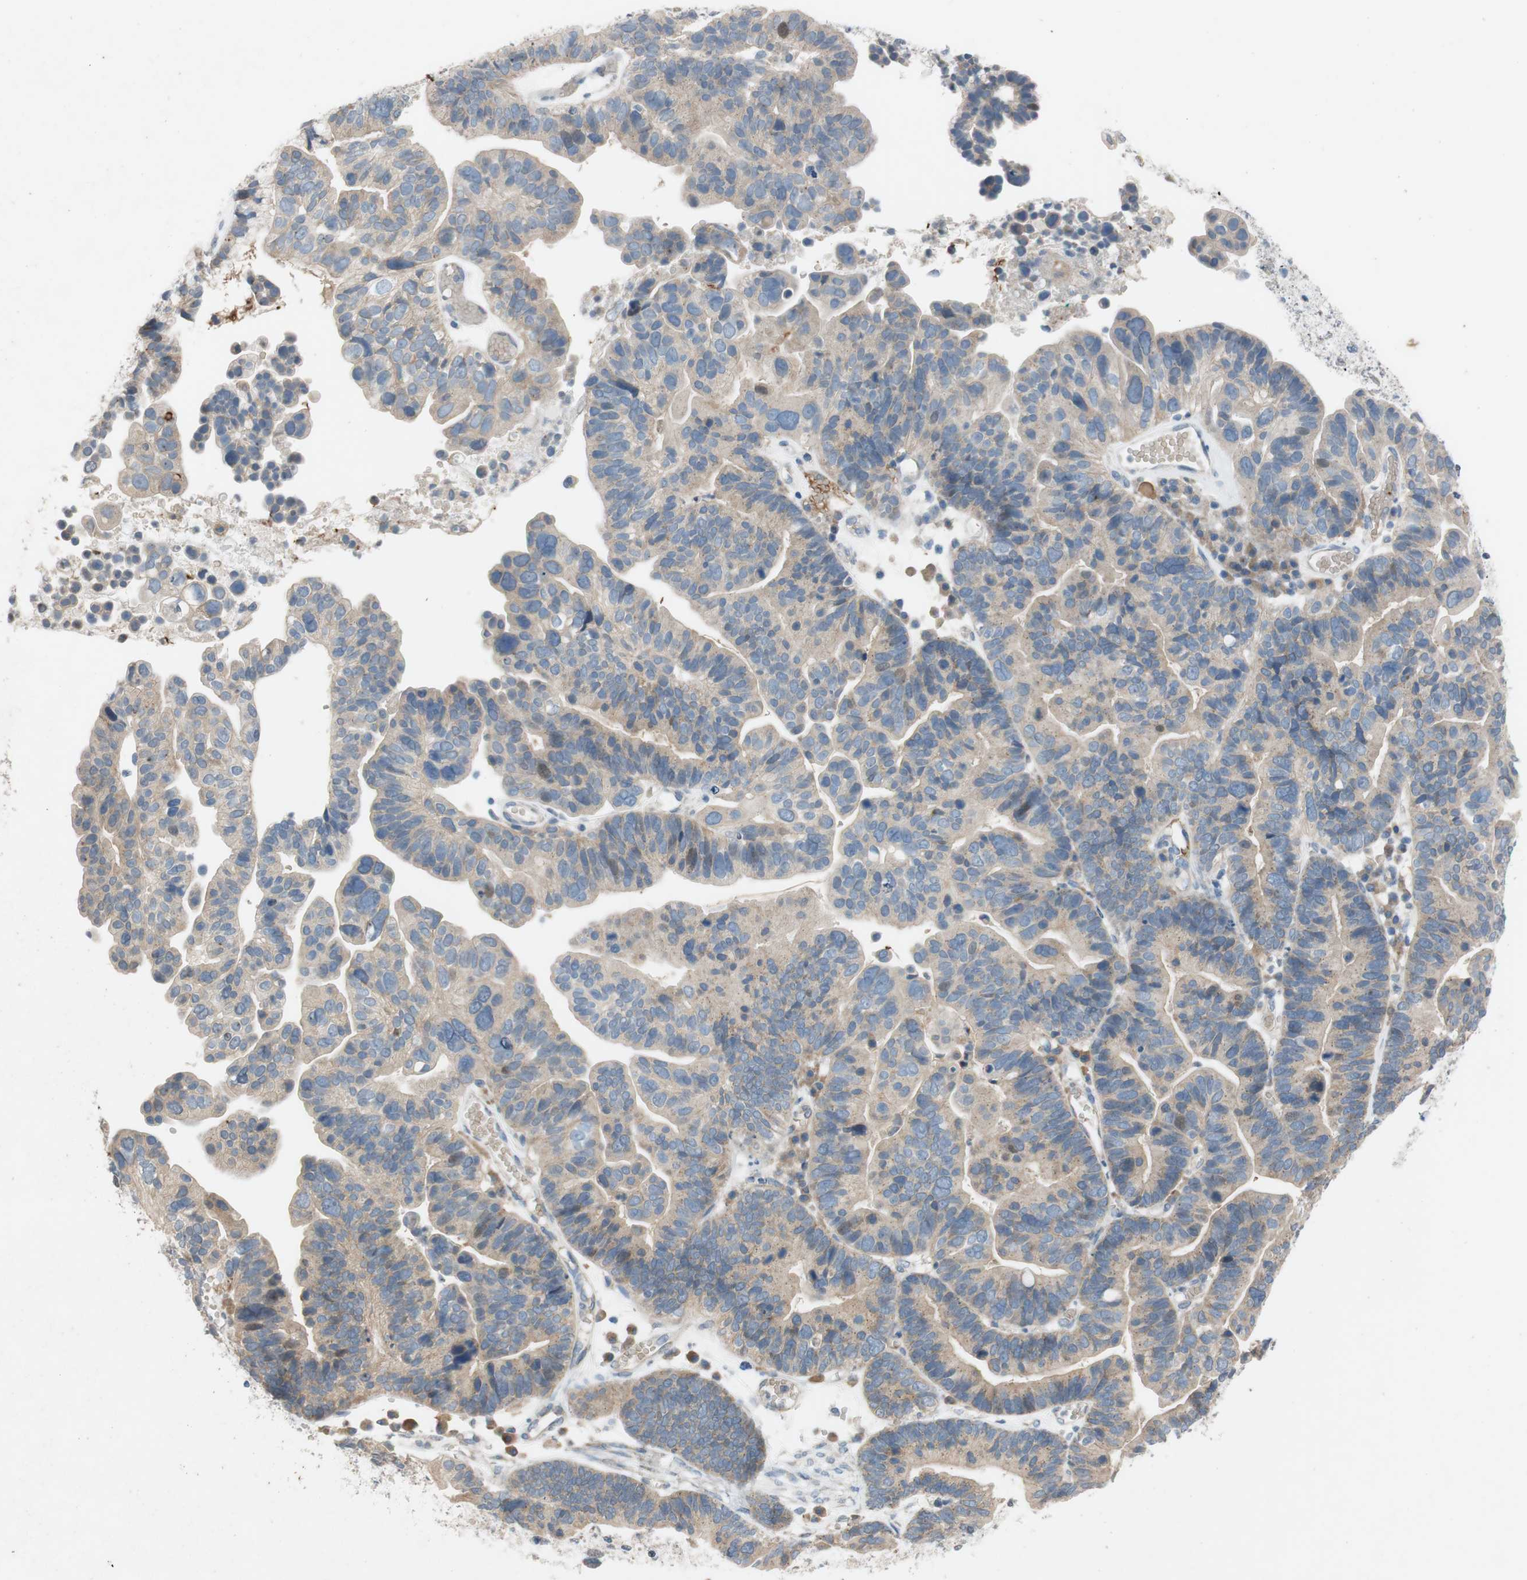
{"staining": {"intensity": "moderate", "quantity": ">75%", "location": "cytoplasmic/membranous"}, "tissue": "ovarian cancer", "cell_type": "Tumor cells", "image_type": "cancer", "snomed": [{"axis": "morphology", "description": "Cystadenocarcinoma, serous, NOS"}, {"axis": "topography", "description": "Ovary"}], "caption": "A high-resolution photomicrograph shows immunohistochemistry (IHC) staining of ovarian cancer, which reveals moderate cytoplasmic/membranous expression in about >75% of tumor cells.", "gene": "ADD2", "patient": {"sex": "female", "age": 56}}